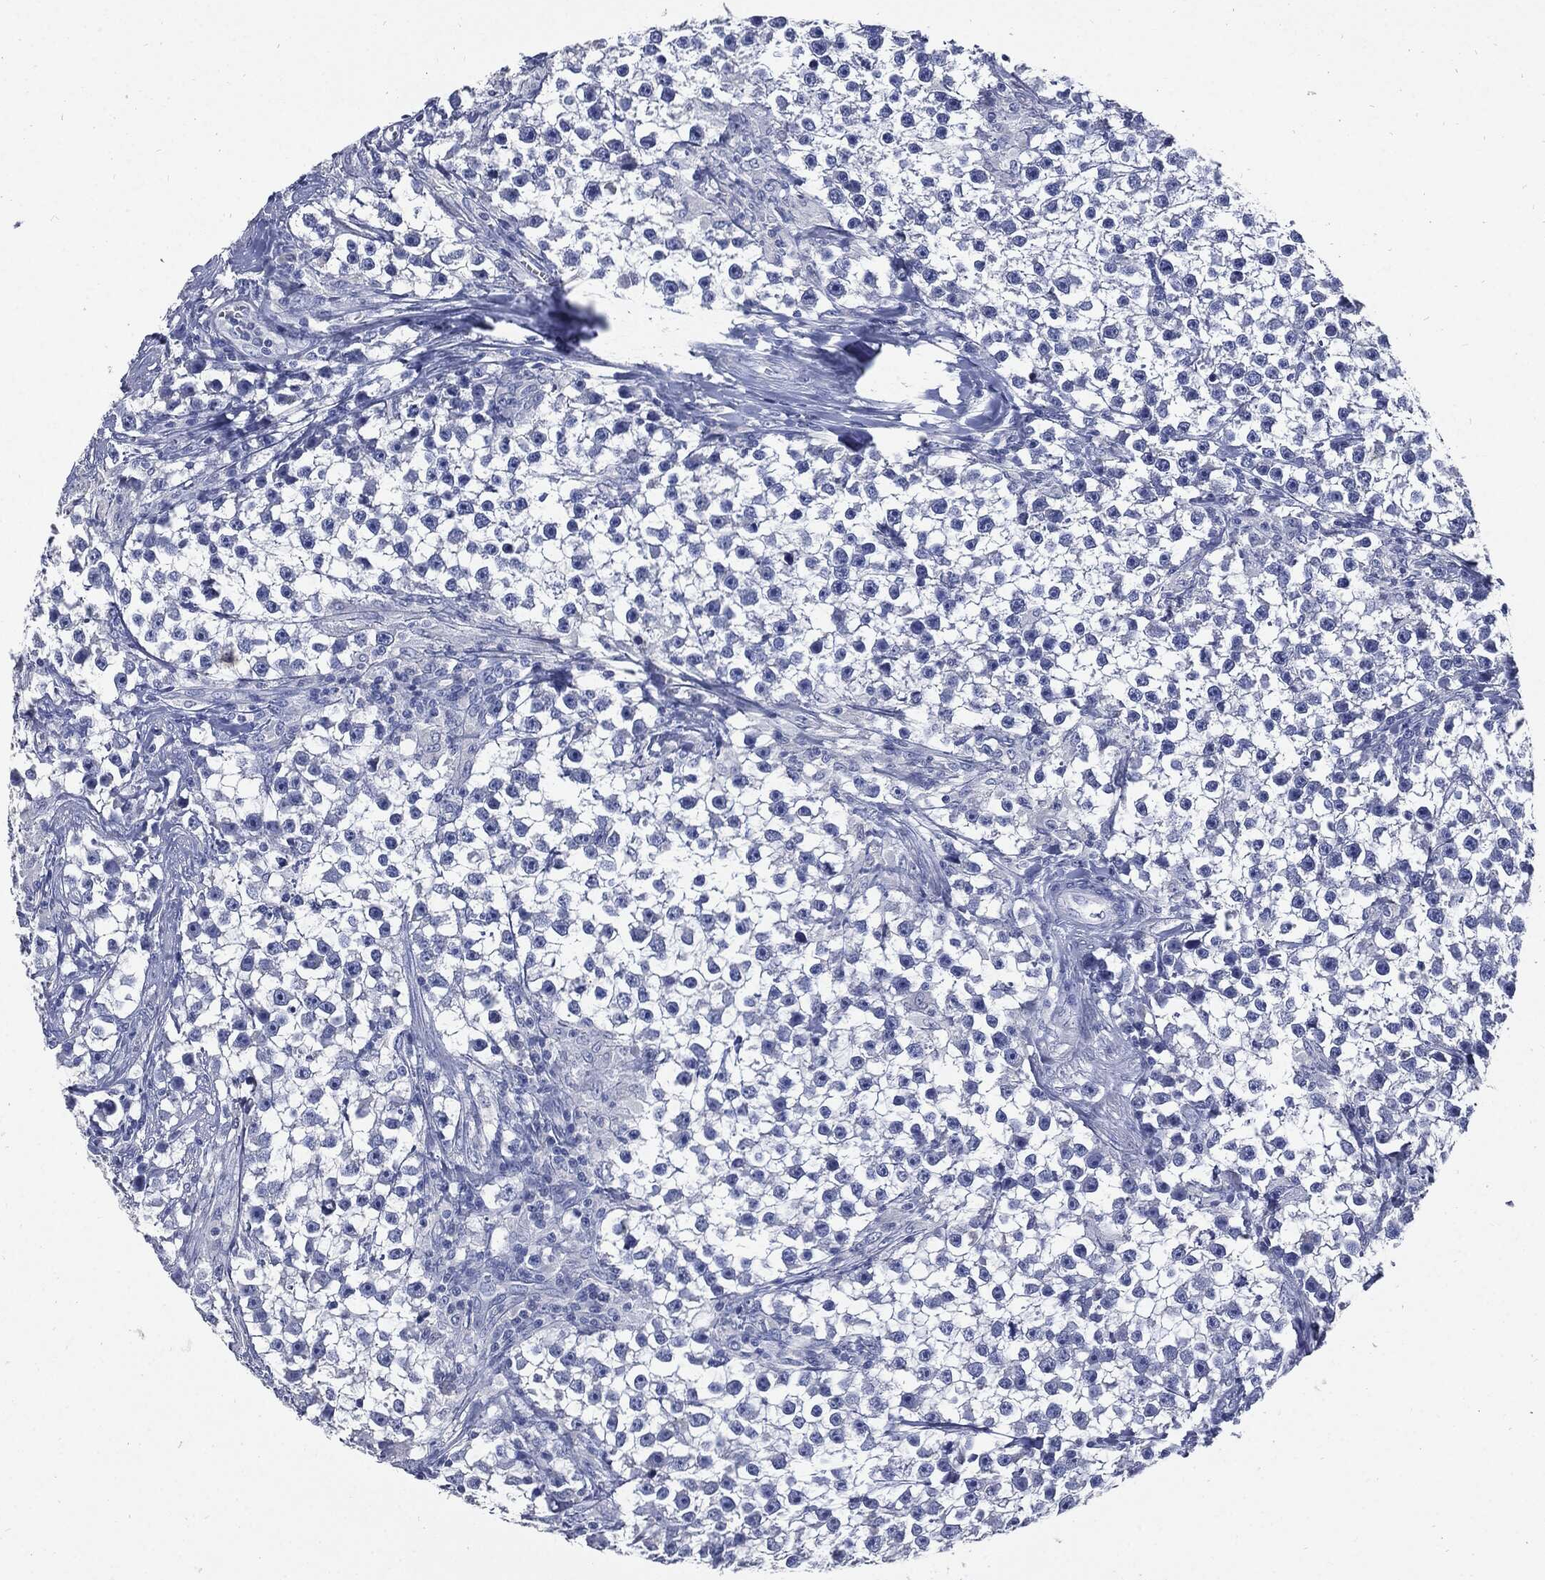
{"staining": {"intensity": "negative", "quantity": "none", "location": "none"}, "tissue": "testis cancer", "cell_type": "Tumor cells", "image_type": "cancer", "snomed": [{"axis": "morphology", "description": "Seminoma, NOS"}, {"axis": "topography", "description": "Testis"}], "caption": "Immunohistochemical staining of human testis cancer shows no significant staining in tumor cells.", "gene": "CPE", "patient": {"sex": "male", "age": 59}}